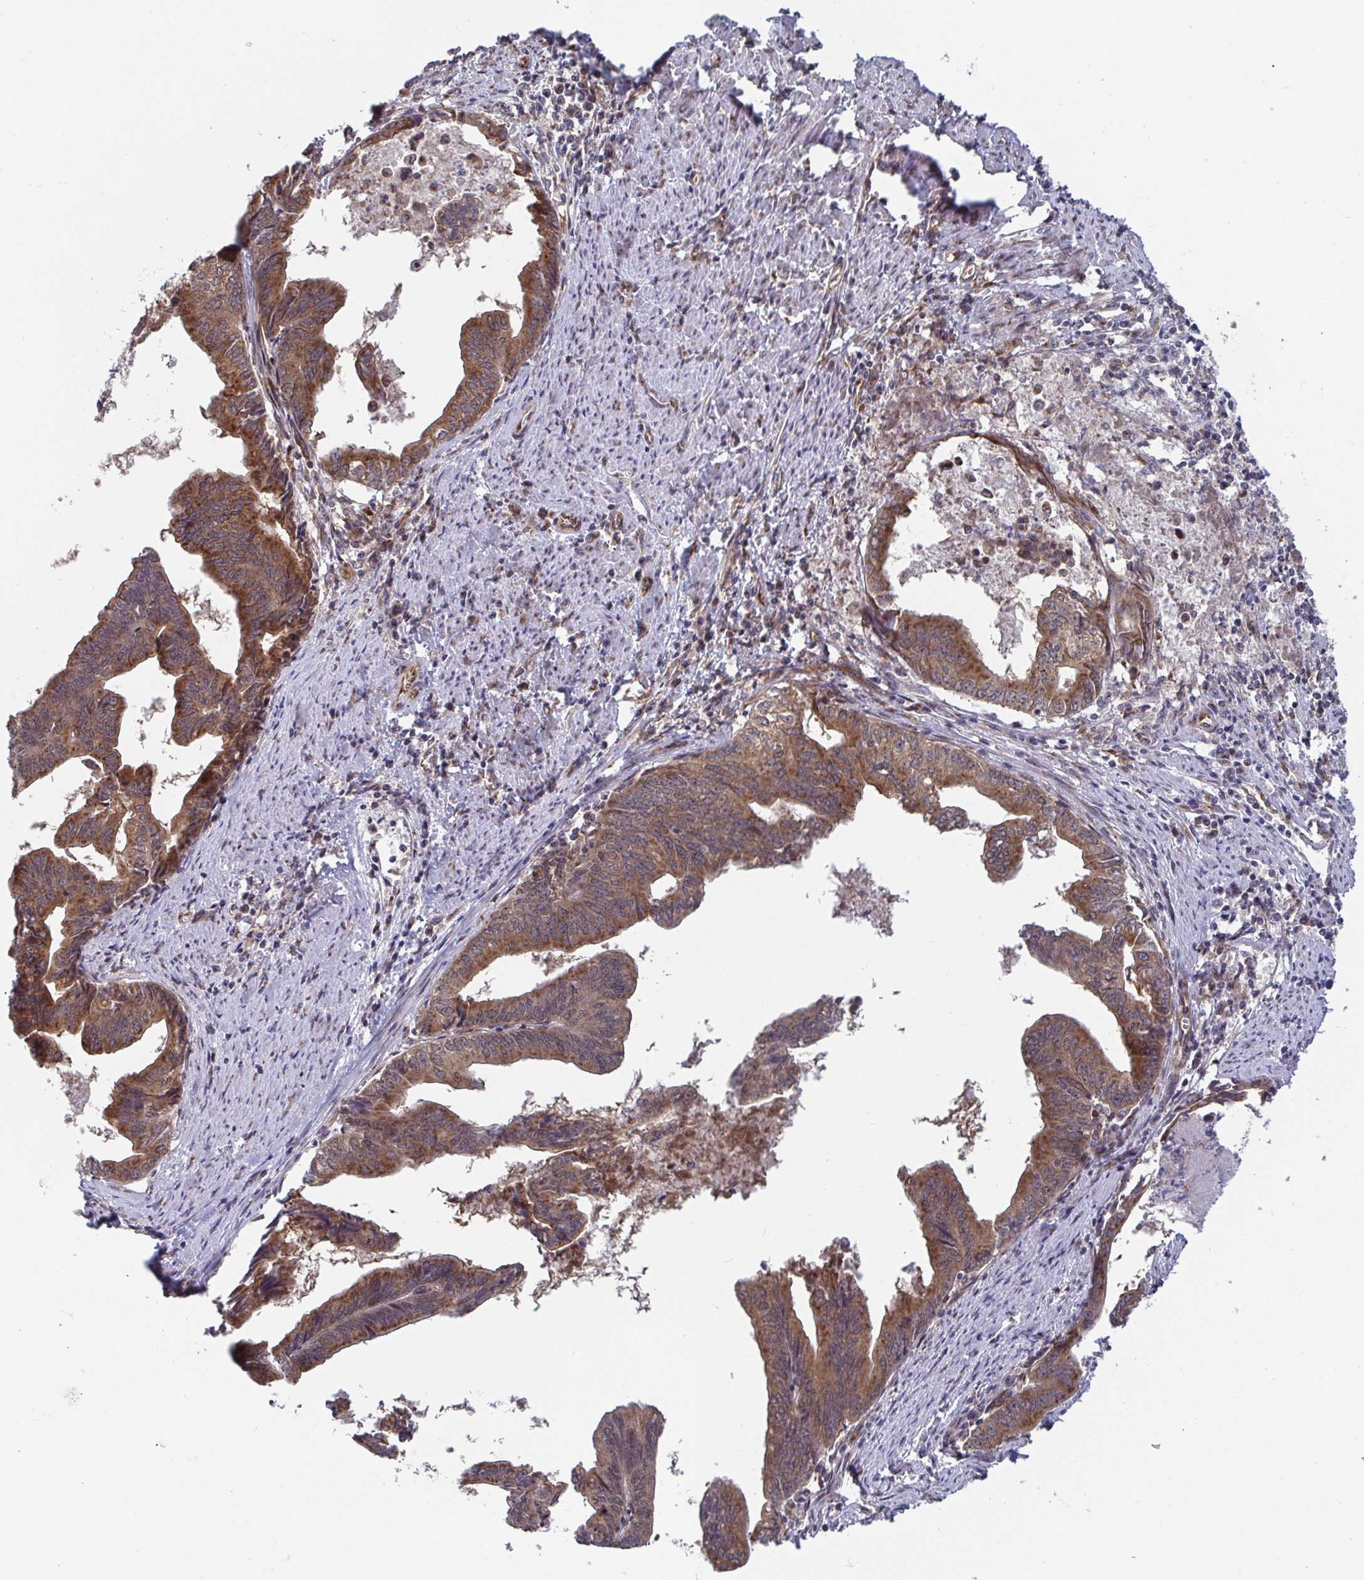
{"staining": {"intensity": "moderate", "quantity": ">75%", "location": "cytoplasmic/membranous"}, "tissue": "endometrial cancer", "cell_type": "Tumor cells", "image_type": "cancer", "snomed": [{"axis": "morphology", "description": "Adenocarcinoma, NOS"}, {"axis": "topography", "description": "Endometrium"}], "caption": "Adenocarcinoma (endometrial) stained with IHC reveals moderate cytoplasmic/membranous staining in approximately >75% of tumor cells. The protein of interest is shown in brown color, while the nuclei are stained blue.", "gene": "ATP5MJ", "patient": {"sex": "female", "age": 65}}